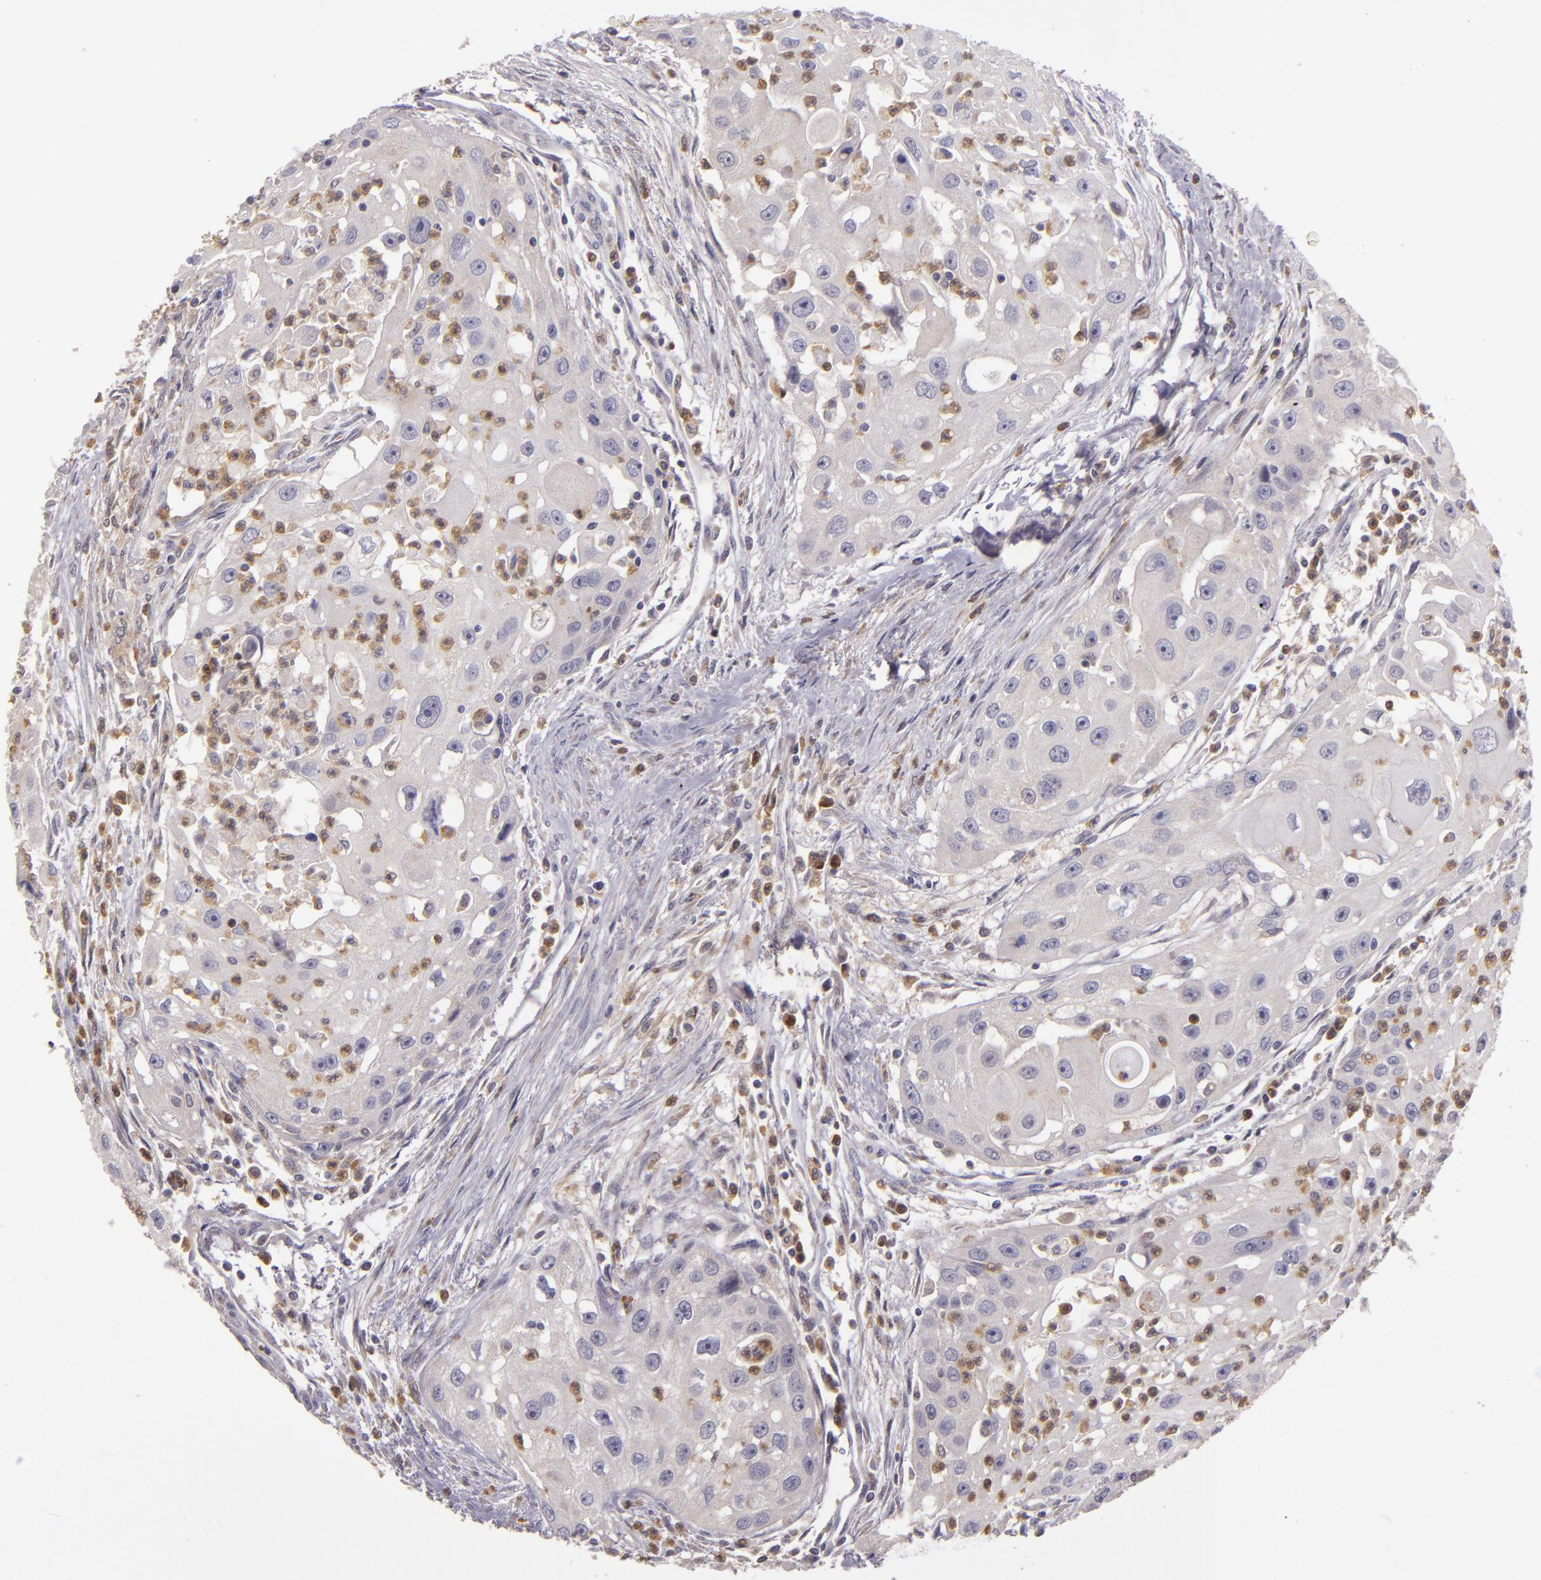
{"staining": {"intensity": "negative", "quantity": "none", "location": "none"}, "tissue": "head and neck cancer", "cell_type": "Tumor cells", "image_type": "cancer", "snomed": [{"axis": "morphology", "description": "Squamous cell carcinoma, NOS"}, {"axis": "topography", "description": "Head-Neck"}], "caption": "Tumor cells are negative for protein expression in human head and neck squamous cell carcinoma.", "gene": "FHIT", "patient": {"sex": "male", "age": 64}}